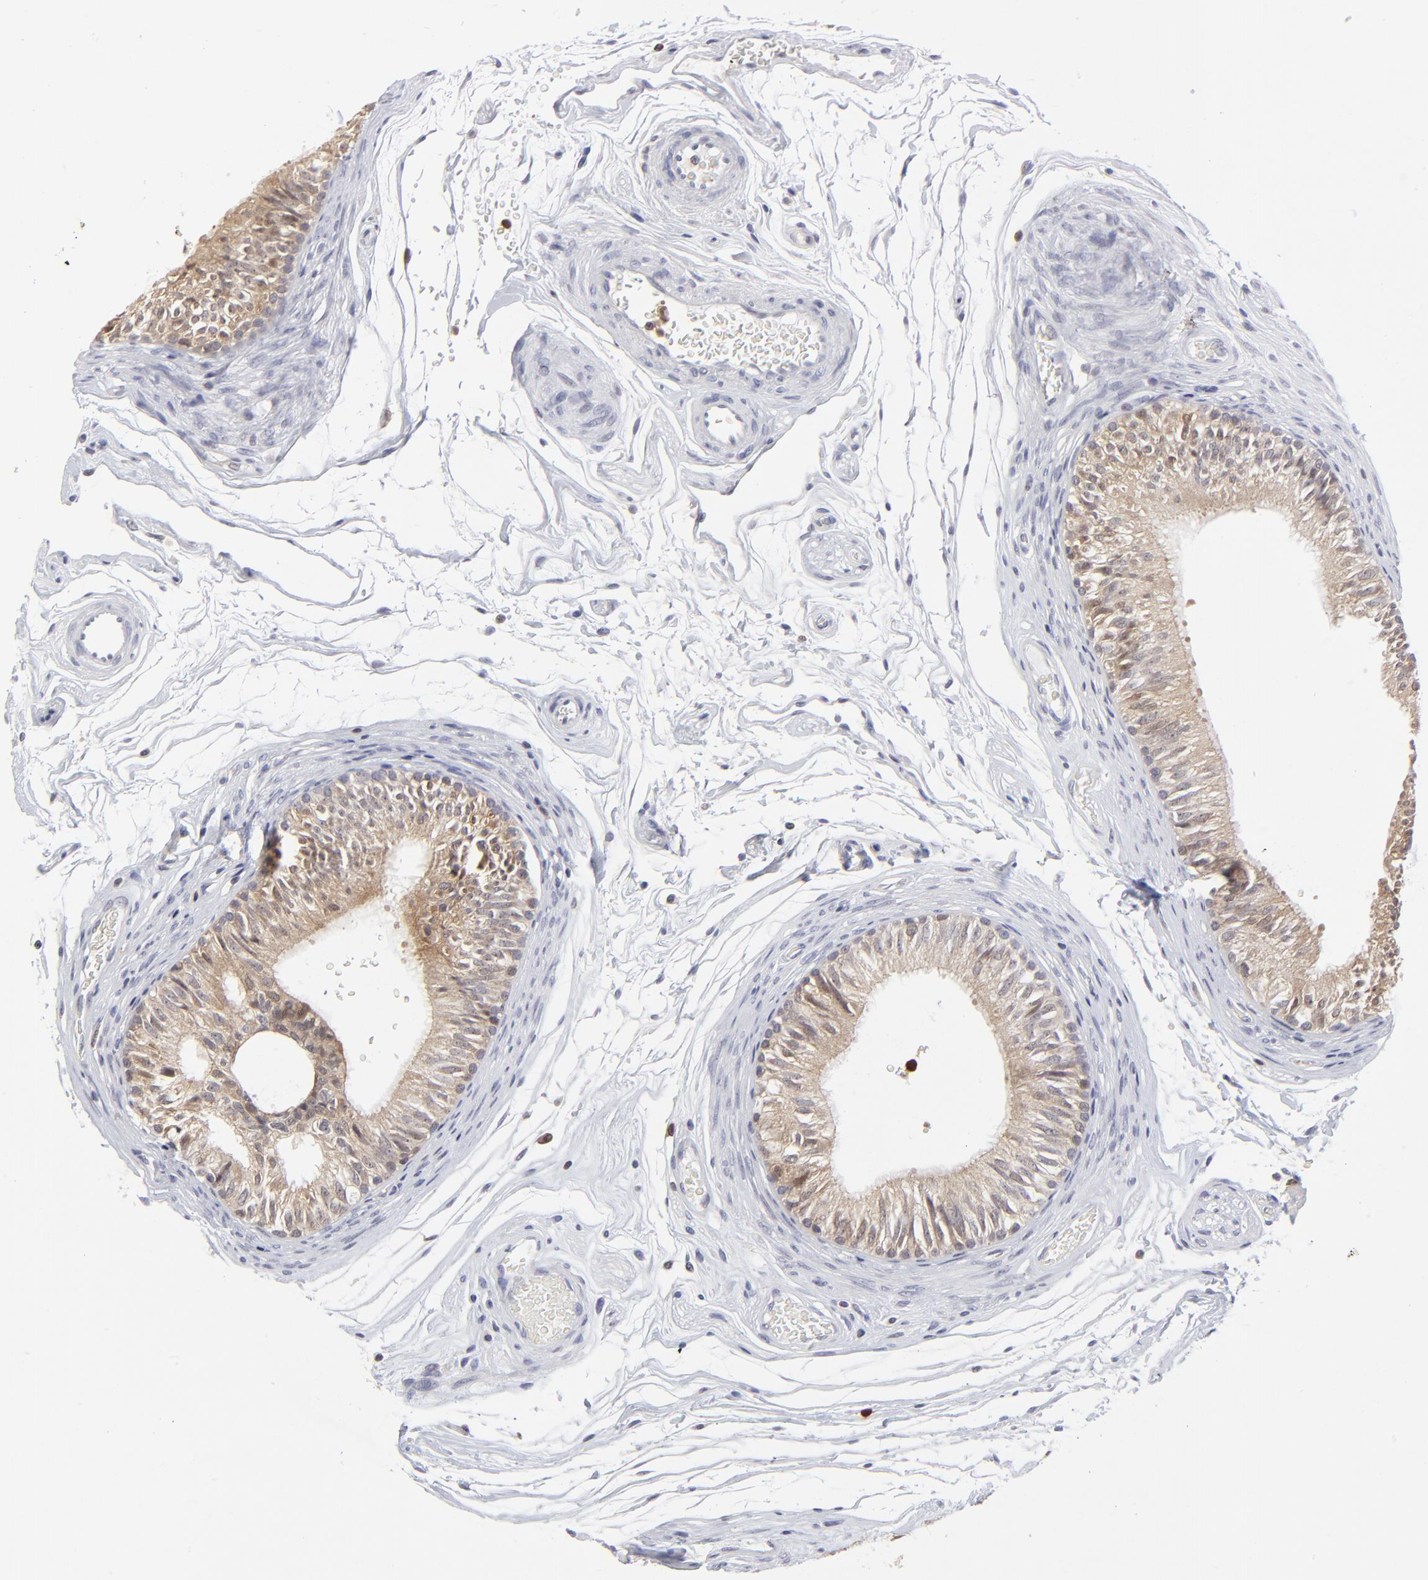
{"staining": {"intensity": "negative", "quantity": "none", "location": "none"}, "tissue": "epididymis", "cell_type": "Glandular cells", "image_type": "normal", "snomed": [{"axis": "morphology", "description": "Normal tissue, NOS"}, {"axis": "topography", "description": "Testis"}, {"axis": "topography", "description": "Epididymis"}], "caption": "Micrograph shows no protein staining in glandular cells of unremarkable epididymis. Brightfield microscopy of immunohistochemistry (IHC) stained with DAB (brown) and hematoxylin (blue), captured at high magnification.", "gene": "CASP3", "patient": {"sex": "male", "age": 36}}